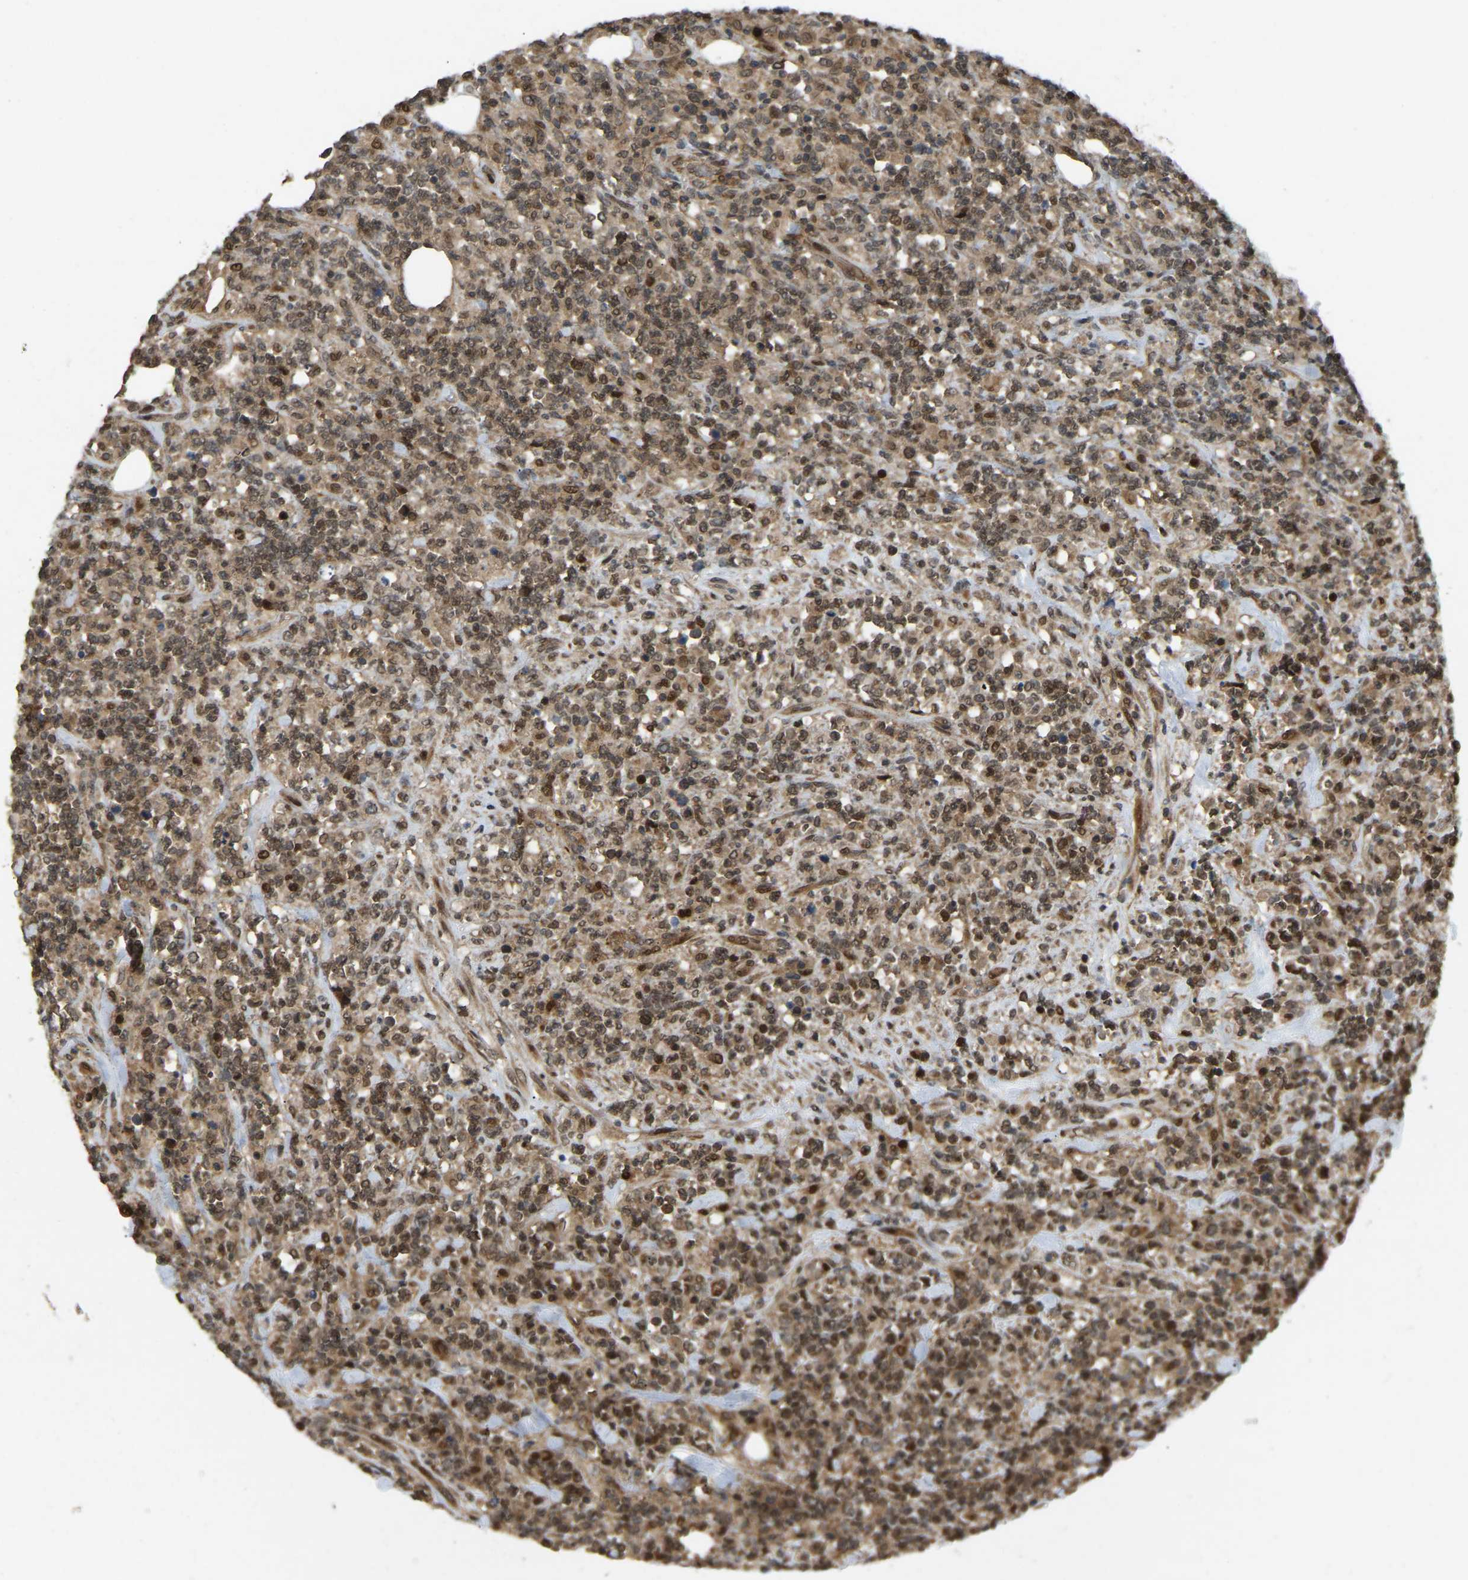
{"staining": {"intensity": "moderate", "quantity": ">75%", "location": "cytoplasmic/membranous,nuclear"}, "tissue": "lymphoma", "cell_type": "Tumor cells", "image_type": "cancer", "snomed": [{"axis": "morphology", "description": "Malignant lymphoma, non-Hodgkin's type, High grade"}, {"axis": "topography", "description": "Soft tissue"}], "caption": "Immunohistochemical staining of lymphoma reveals medium levels of moderate cytoplasmic/membranous and nuclear protein staining in approximately >75% of tumor cells.", "gene": "KIAA1549", "patient": {"sex": "male", "age": 18}}